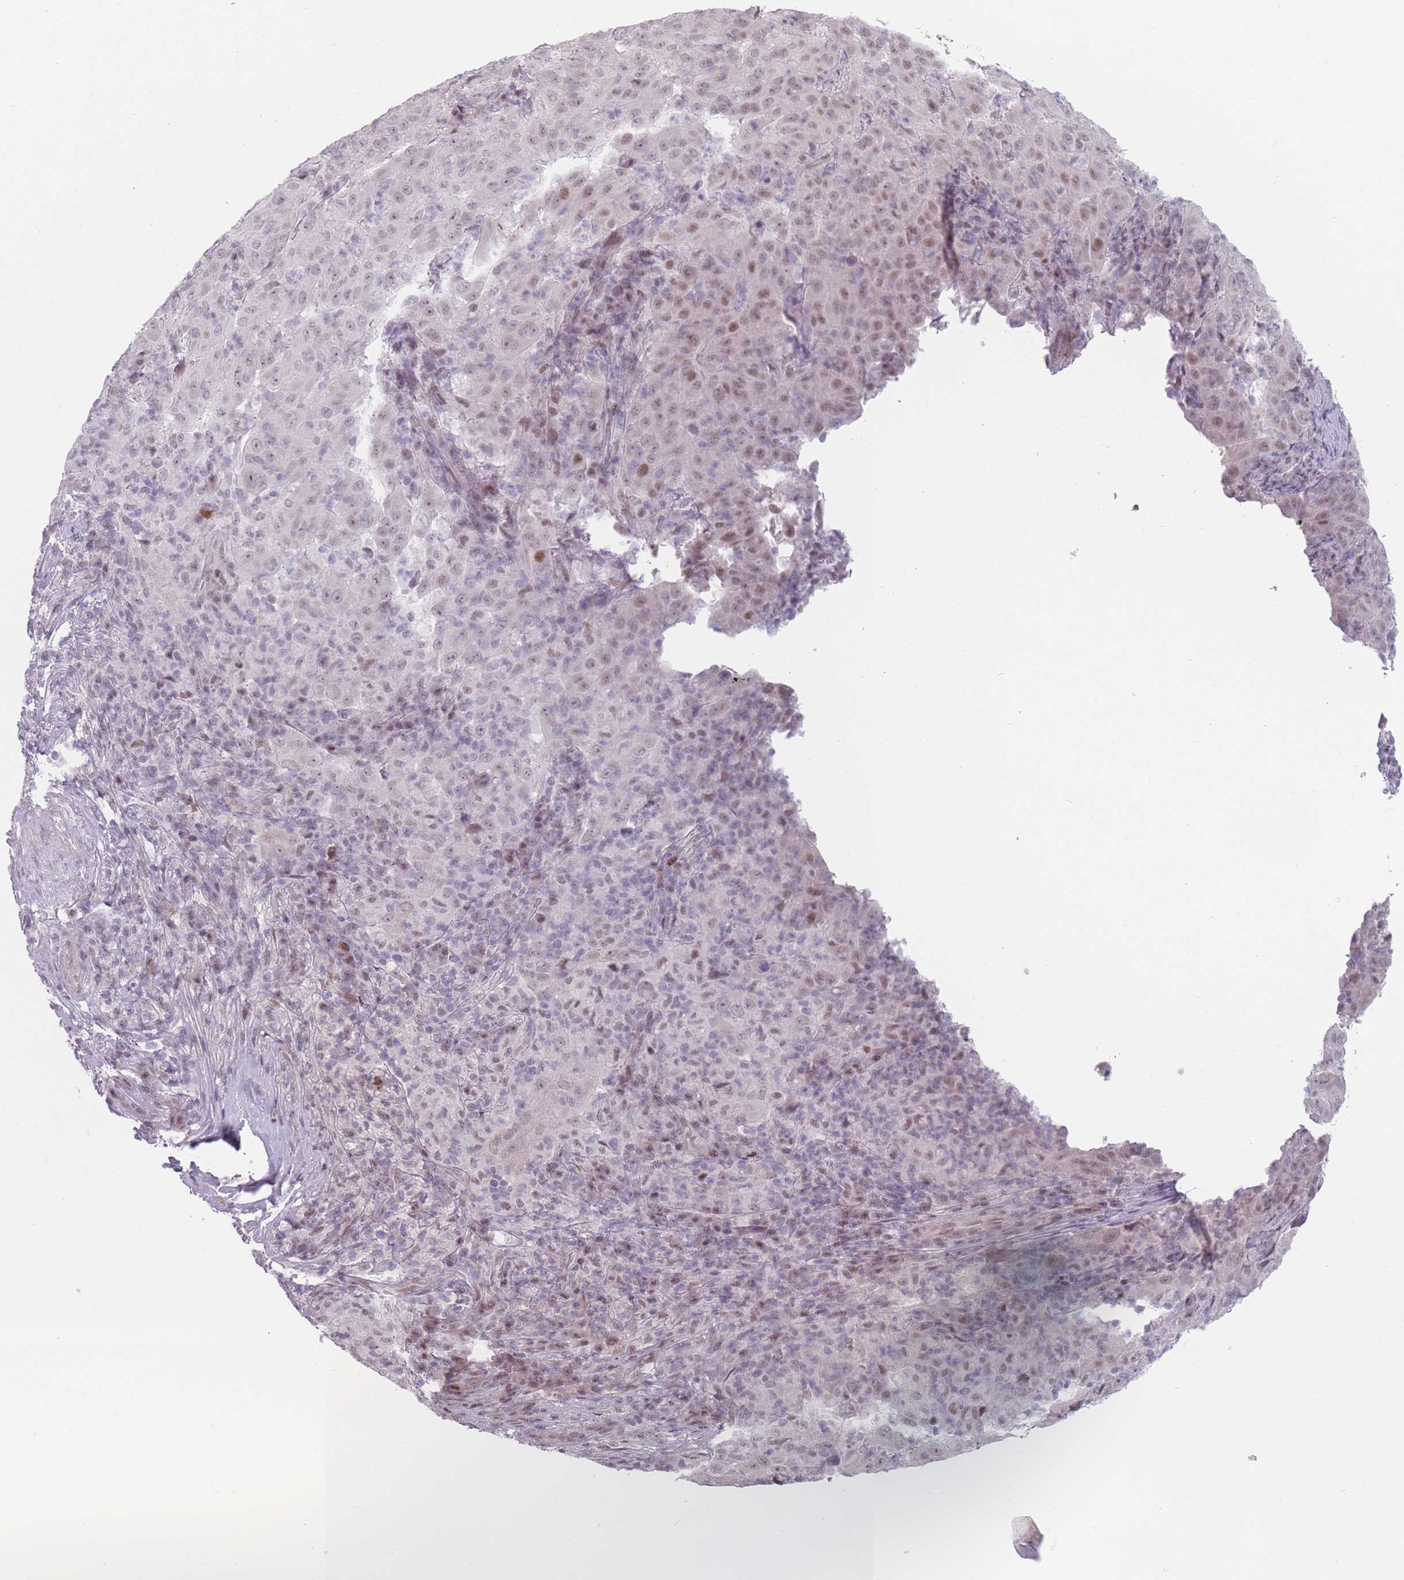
{"staining": {"intensity": "moderate", "quantity": "25%-75%", "location": "nuclear"}, "tissue": "pancreatic cancer", "cell_type": "Tumor cells", "image_type": "cancer", "snomed": [{"axis": "morphology", "description": "Adenocarcinoma, NOS"}, {"axis": "topography", "description": "Pancreas"}], "caption": "Pancreatic cancer (adenocarcinoma) stained with a protein marker shows moderate staining in tumor cells.", "gene": "SH3BGRL2", "patient": {"sex": "male", "age": 63}}